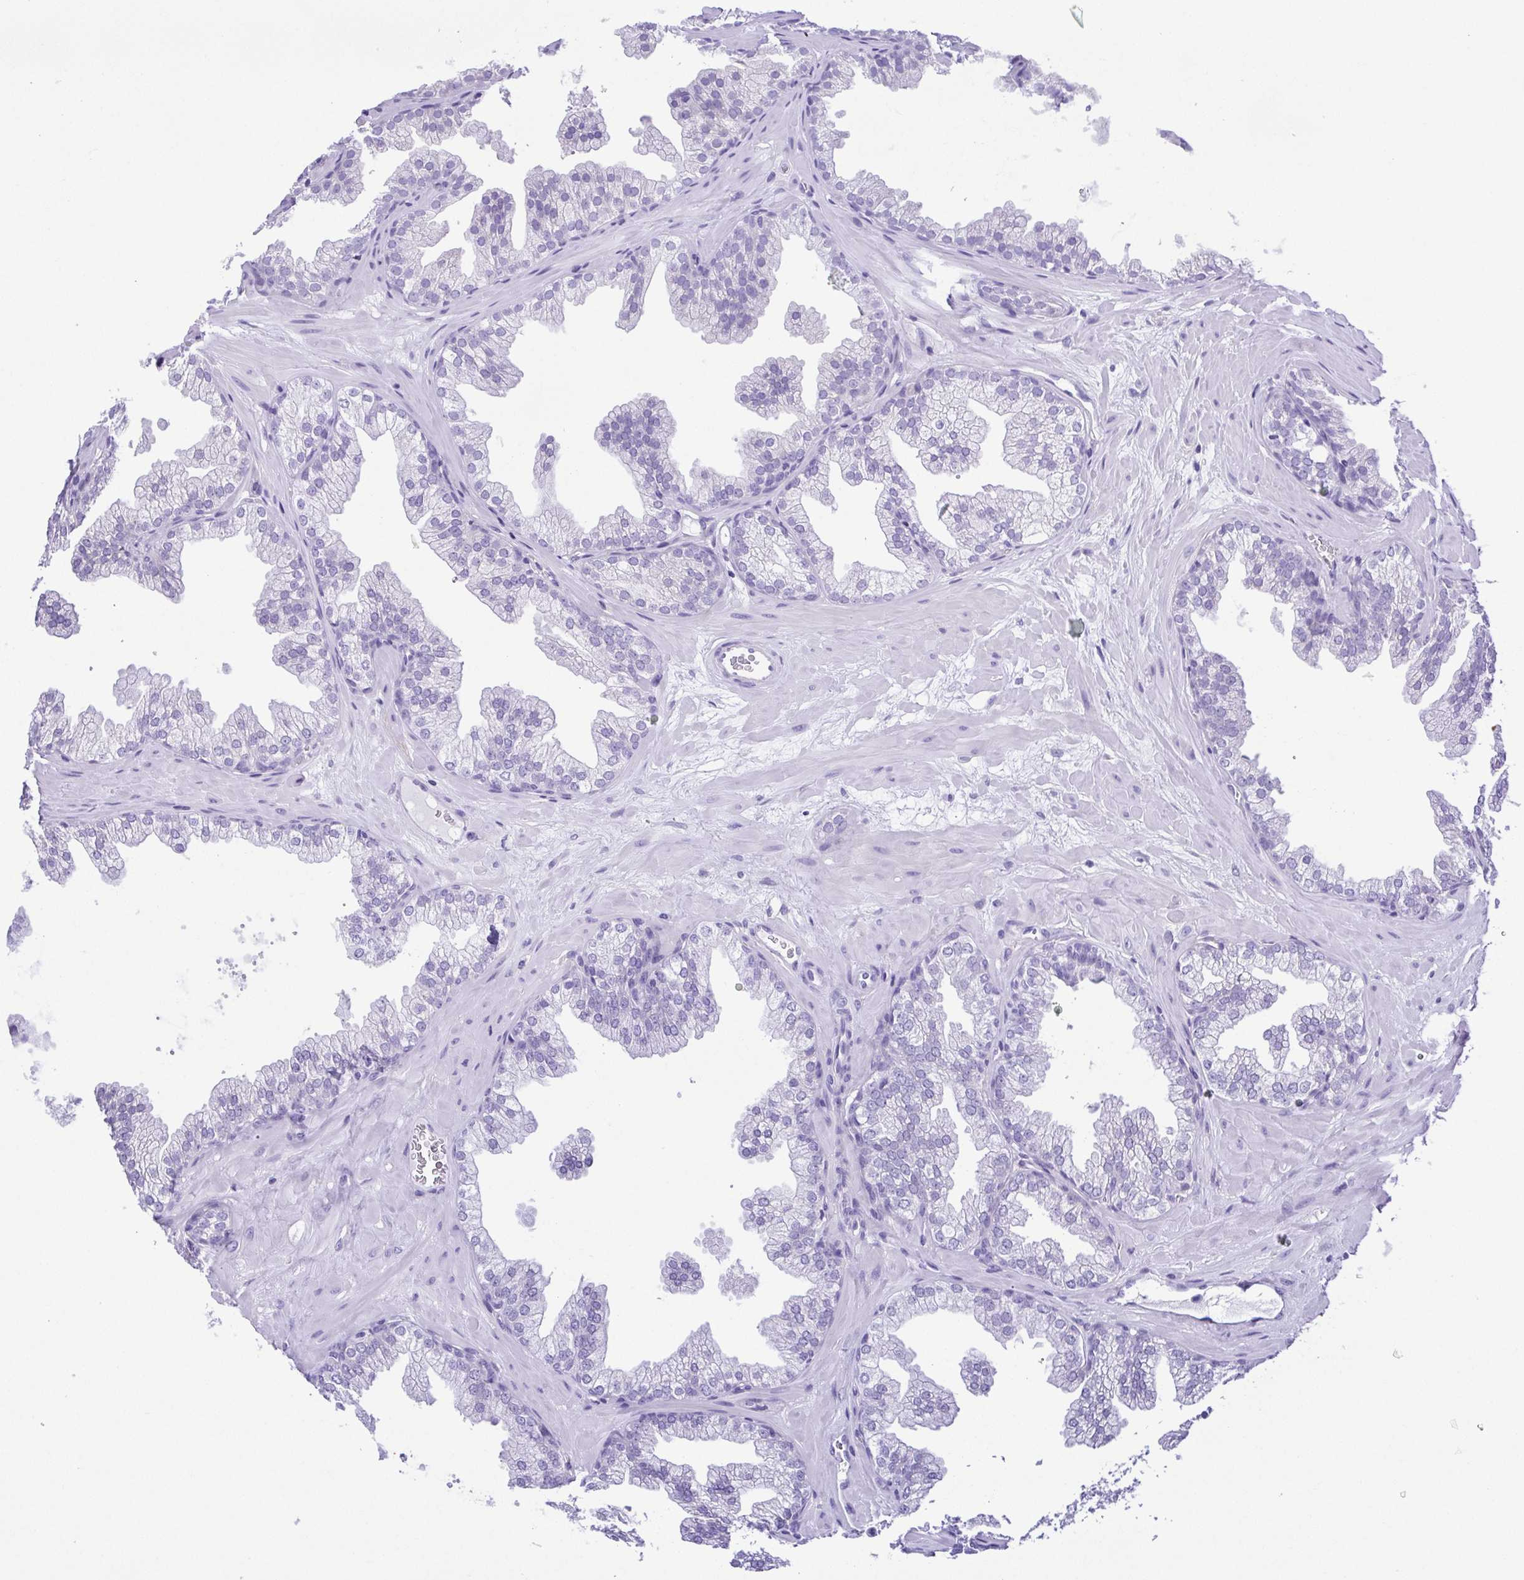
{"staining": {"intensity": "negative", "quantity": "none", "location": "none"}, "tissue": "prostate", "cell_type": "Glandular cells", "image_type": "normal", "snomed": [{"axis": "morphology", "description": "Normal tissue, NOS"}, {"axis": "topography", "description": "Prostate"}], "caption": "Glandular cells show no significant expression in benign prostate. The staining was performed using DAB (3,3'-diaminobenzidine) to visualize the protein expression in brown, while the nuclei were stained in blue with hematoxylin (Magnification: 20x).", "gene": "PAK3", "patient": {"sex": "male", "age": 37}}